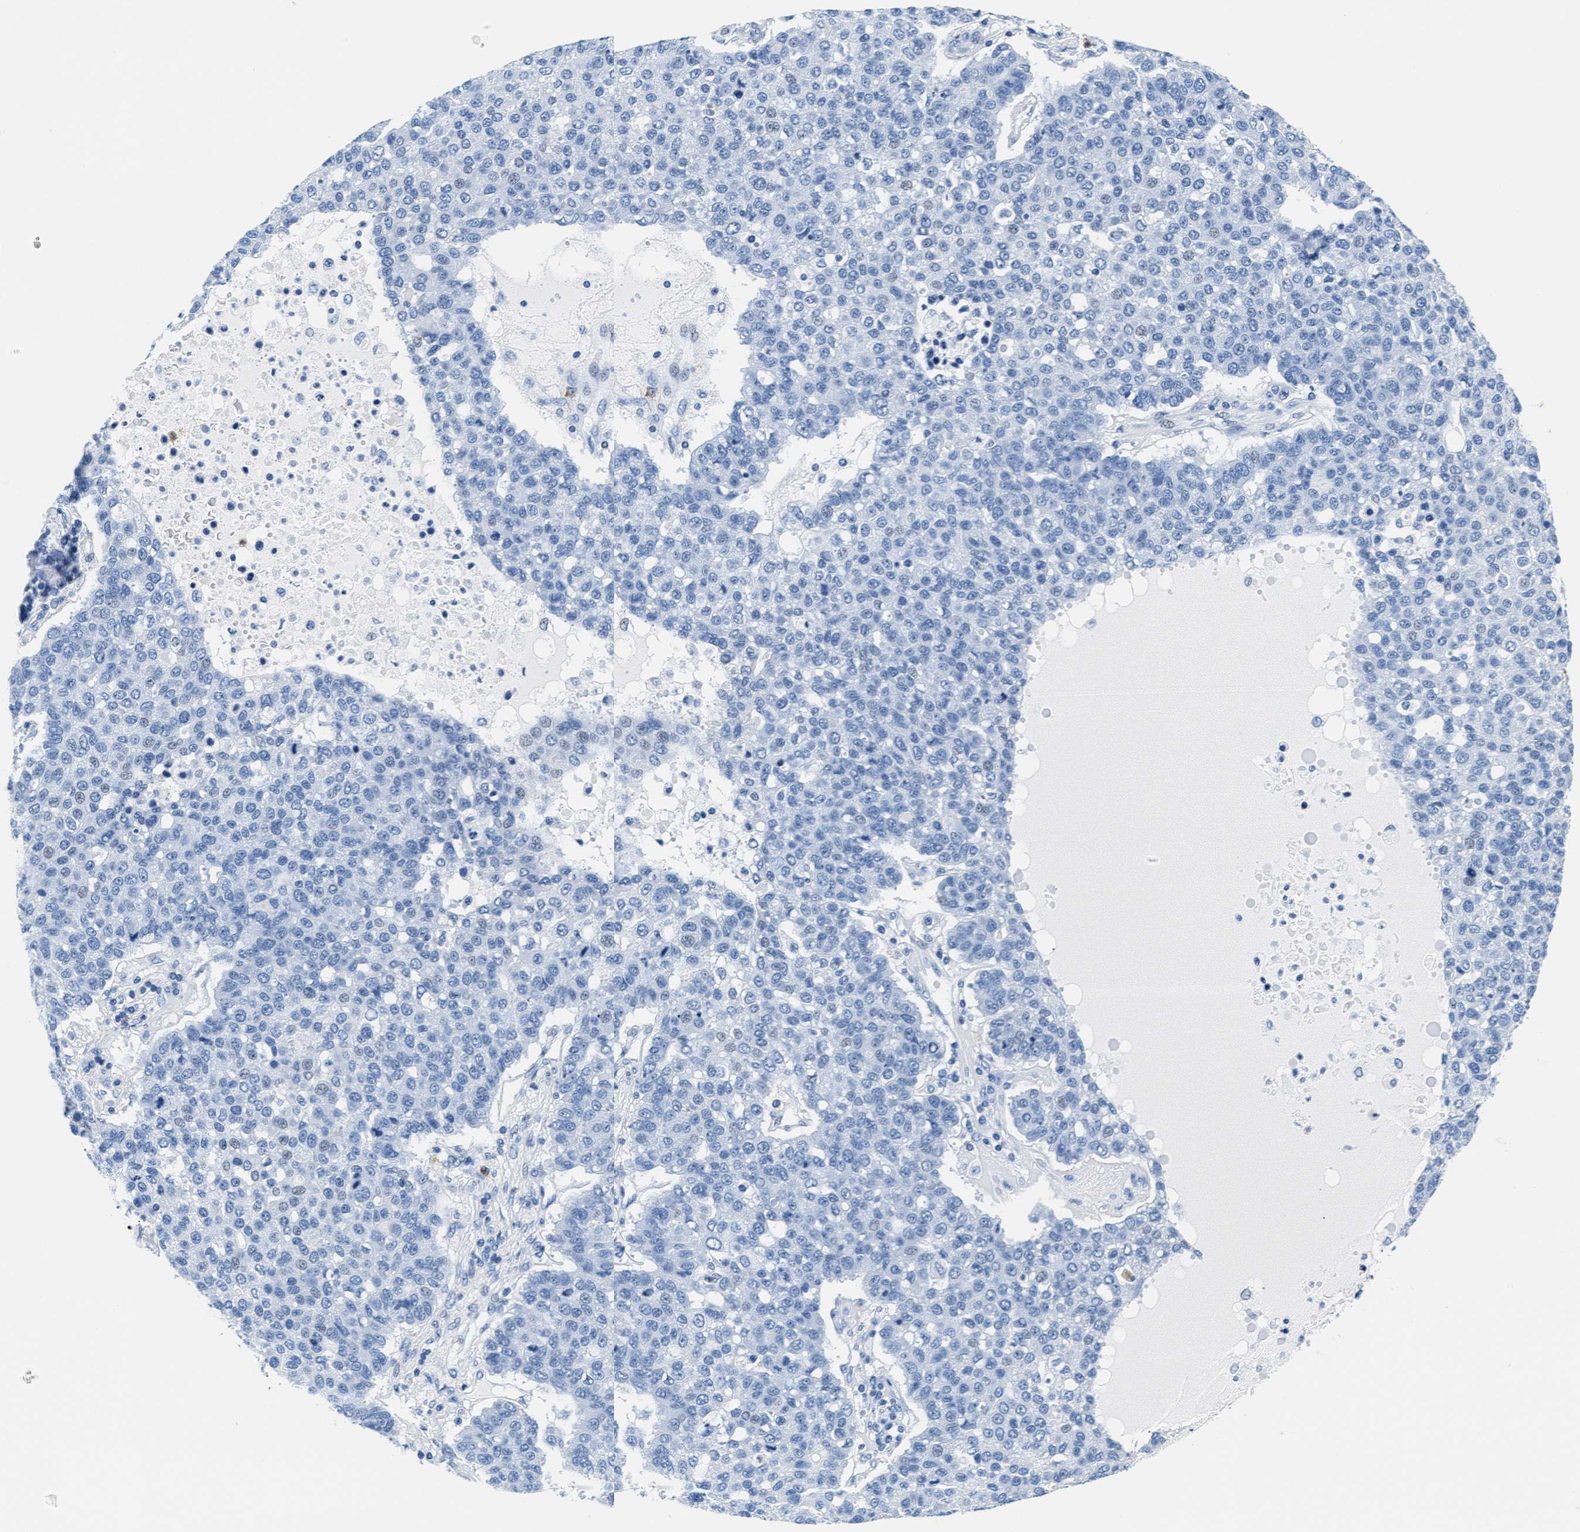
{"staining": {"intensity": "negative", "quantity": "none", "location": "none"}, "tissue": "pancreatic cancer", "cell_type": "Tumor cells", "image_type": "cancer", "snomed": [{"axis": "morphology", "description": "Adenocarcinoma, NOS"}, {"axis": "topography", "description": "Pancreas"}], "caption": "The immunohistochemistry image has no significant positivity in tumor cells of pancreatic adenocarcinoma tissue. (DAB IHC with hematoxylin counter stain).", "gene": "MMP8", "patient": {"sex": "female", "age": 61}}